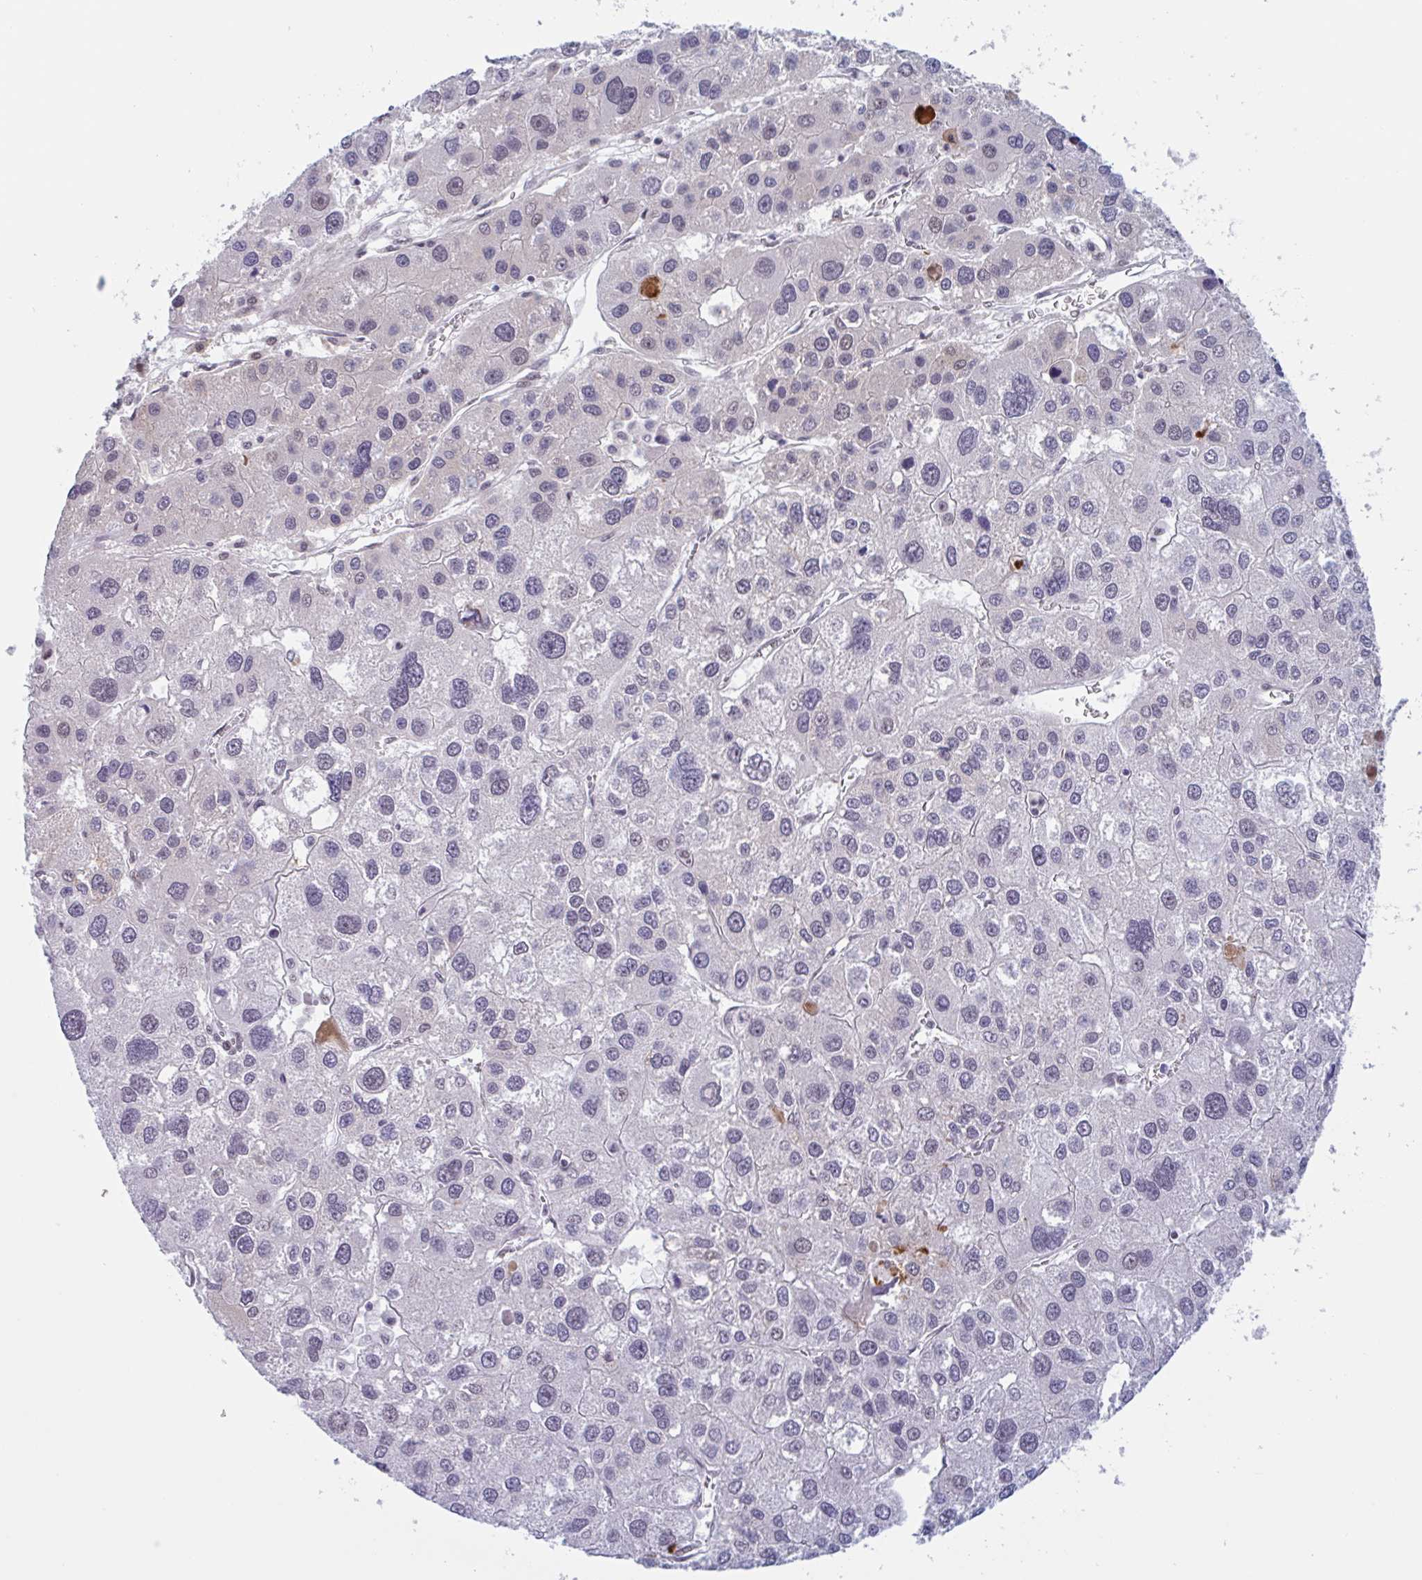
{"staining": {"intensity": "weak", "quantity": "<25%", "location": "nuclear"}, "tissue": "liver cancer", "cell_type": "Tumor cells", "image_type": "cancer", "snomed": [{"axis": "morphology", "description": "Carcinoma, Hepatocellular, NOS"}, {"axis": "topography", "description": "Liver"}], "caption": "The immunohistochemistry micrograph has no significant staining in tumor cells of hepatocellular carcinoma (liver) tissue.", "gene": "PLG", "patient": {"sex": "male", "age": 73}}